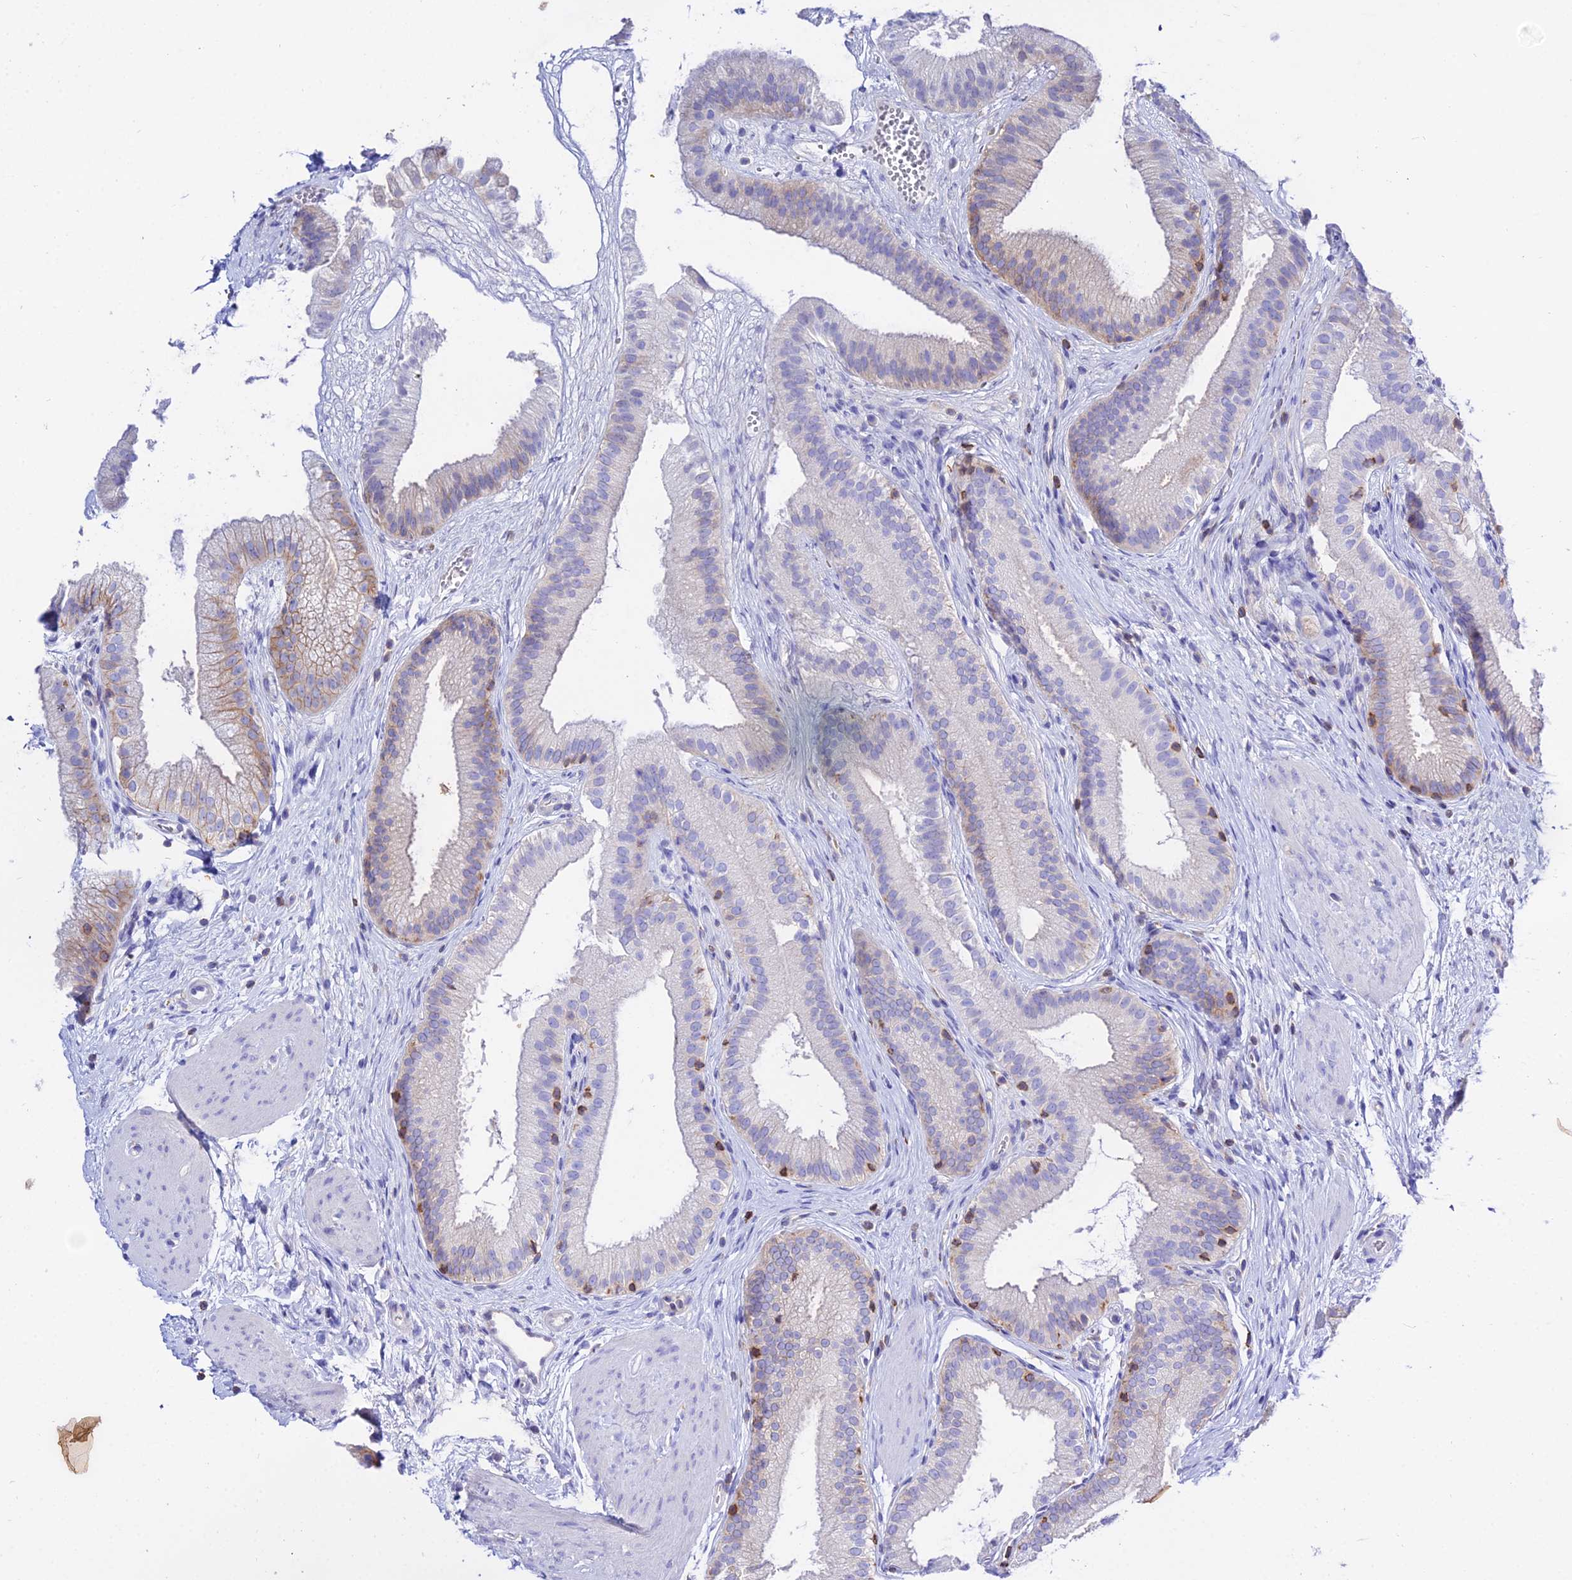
{"staining": {"intensity": "moderate", "quantity": "<25%", "location": "cytoplasmic/membranous"}, "tissue": "gallbladder", "cell_type": "Glandular cells", "image_type": "normal", "snomed": [{"axis": "morphology", "description": "Normal tissue, NOS"}, {"axis": "topography", "description": "Gallbladder"}], "caption": "Moderate cytoplasmic/membranous expression is present in approximately <25% of glandular cells in unremarkable gallbladder.", "gene": "S100A16", "patient": {"sex": "female", "age": 54}}